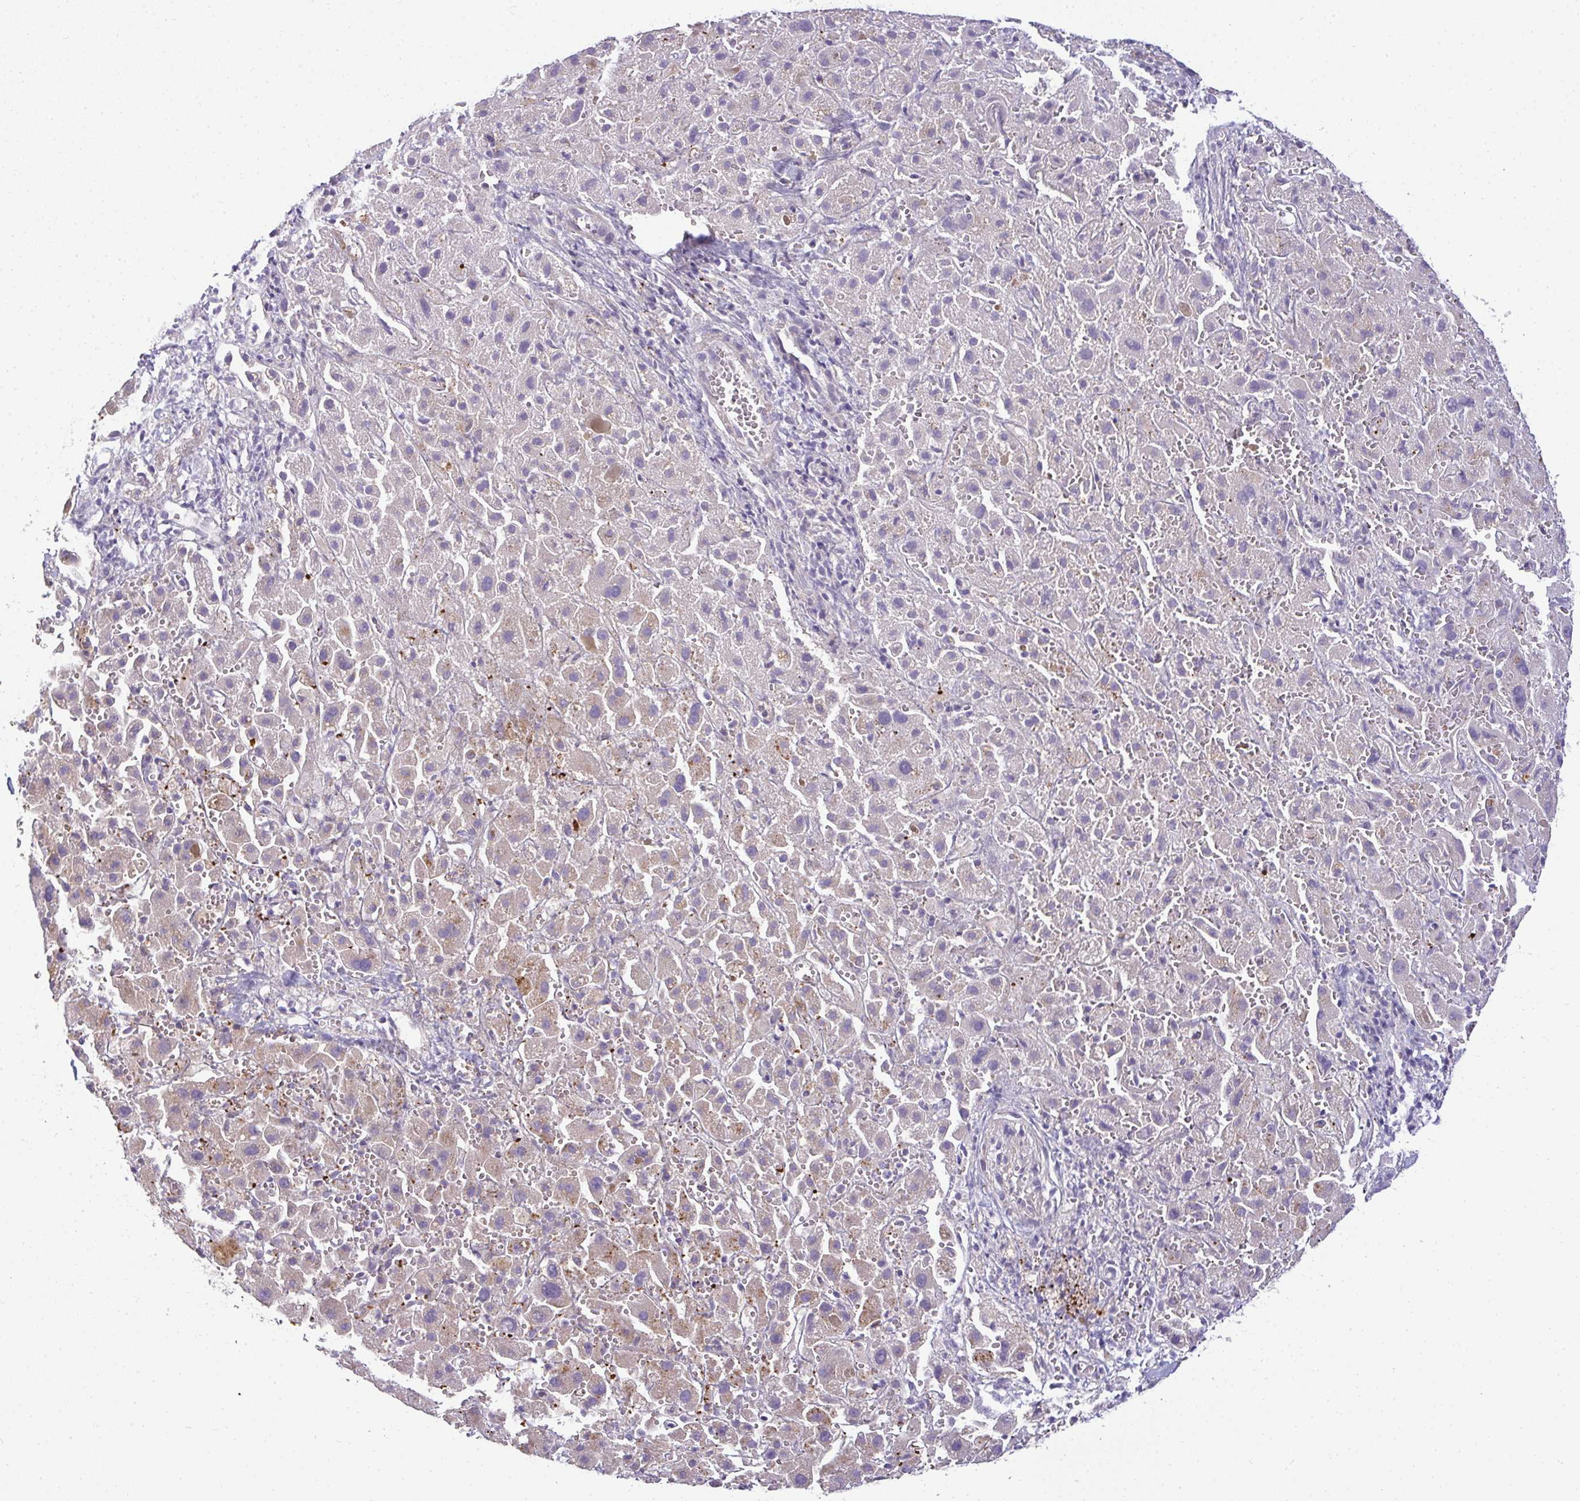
{"staining": {"intensity": "negative", "quantity": "none", "location": "none"}, "tissue": "liver cancer", "cell_type": "Tumor cells", "image_type": "cancer", "snomed": [{"axis": "morphology", "description": "Cholangiocarcinoma"}, {"axis": "topography", "description": "Liver"}], "caption": "DAB immunohistochemical staining of human liver cancer exhibits no significant positivity in tumor cells. (Stains: DAB immunohistochemistry with hematoxylin counter stain, Microscopy: brightfield microscopy at high magnification).", "gene": "SRRM4", "patient": {"sex": "female", "age": 52}}